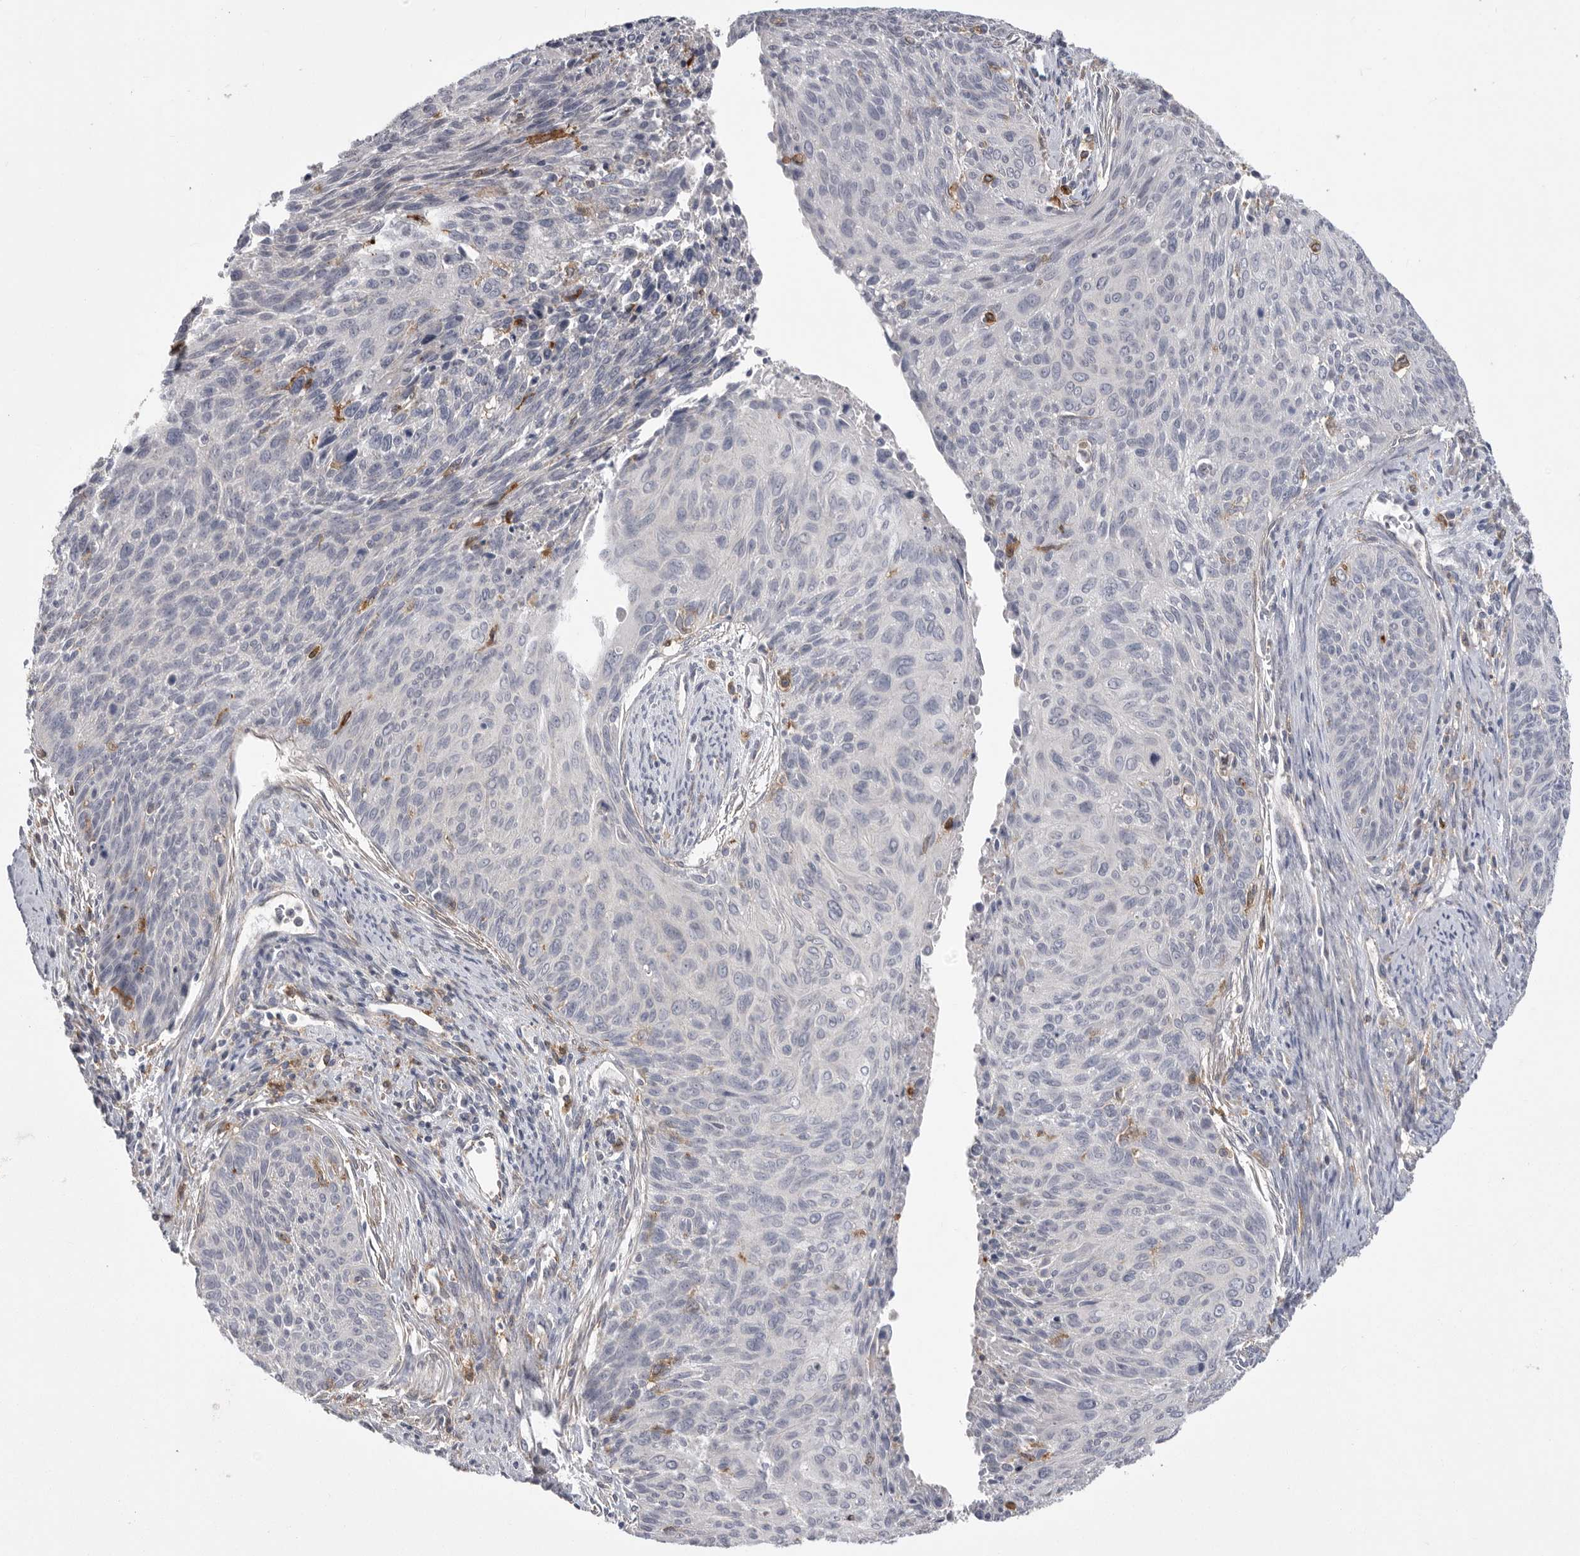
{"staining": {"intensity": "negative", "quantity": "none", "location": "none"}, "tissue": "cervical cancer", "cell_type": "Tumor cells", "image_type": "cancer", "snomed": [{"axis": "morphology", "description": "Squamous cell carcinoma, NOS"}, {"axis": "topography", "description": "Cervix"}], "caption": "An immunohistochemistry (IHC) histopathology image of cervical cancer is shown. There is no staining in tumor cells of cervical cancer.", "gene": "SIGLEC10", "patient": {"sex": "female", "age": 55}}